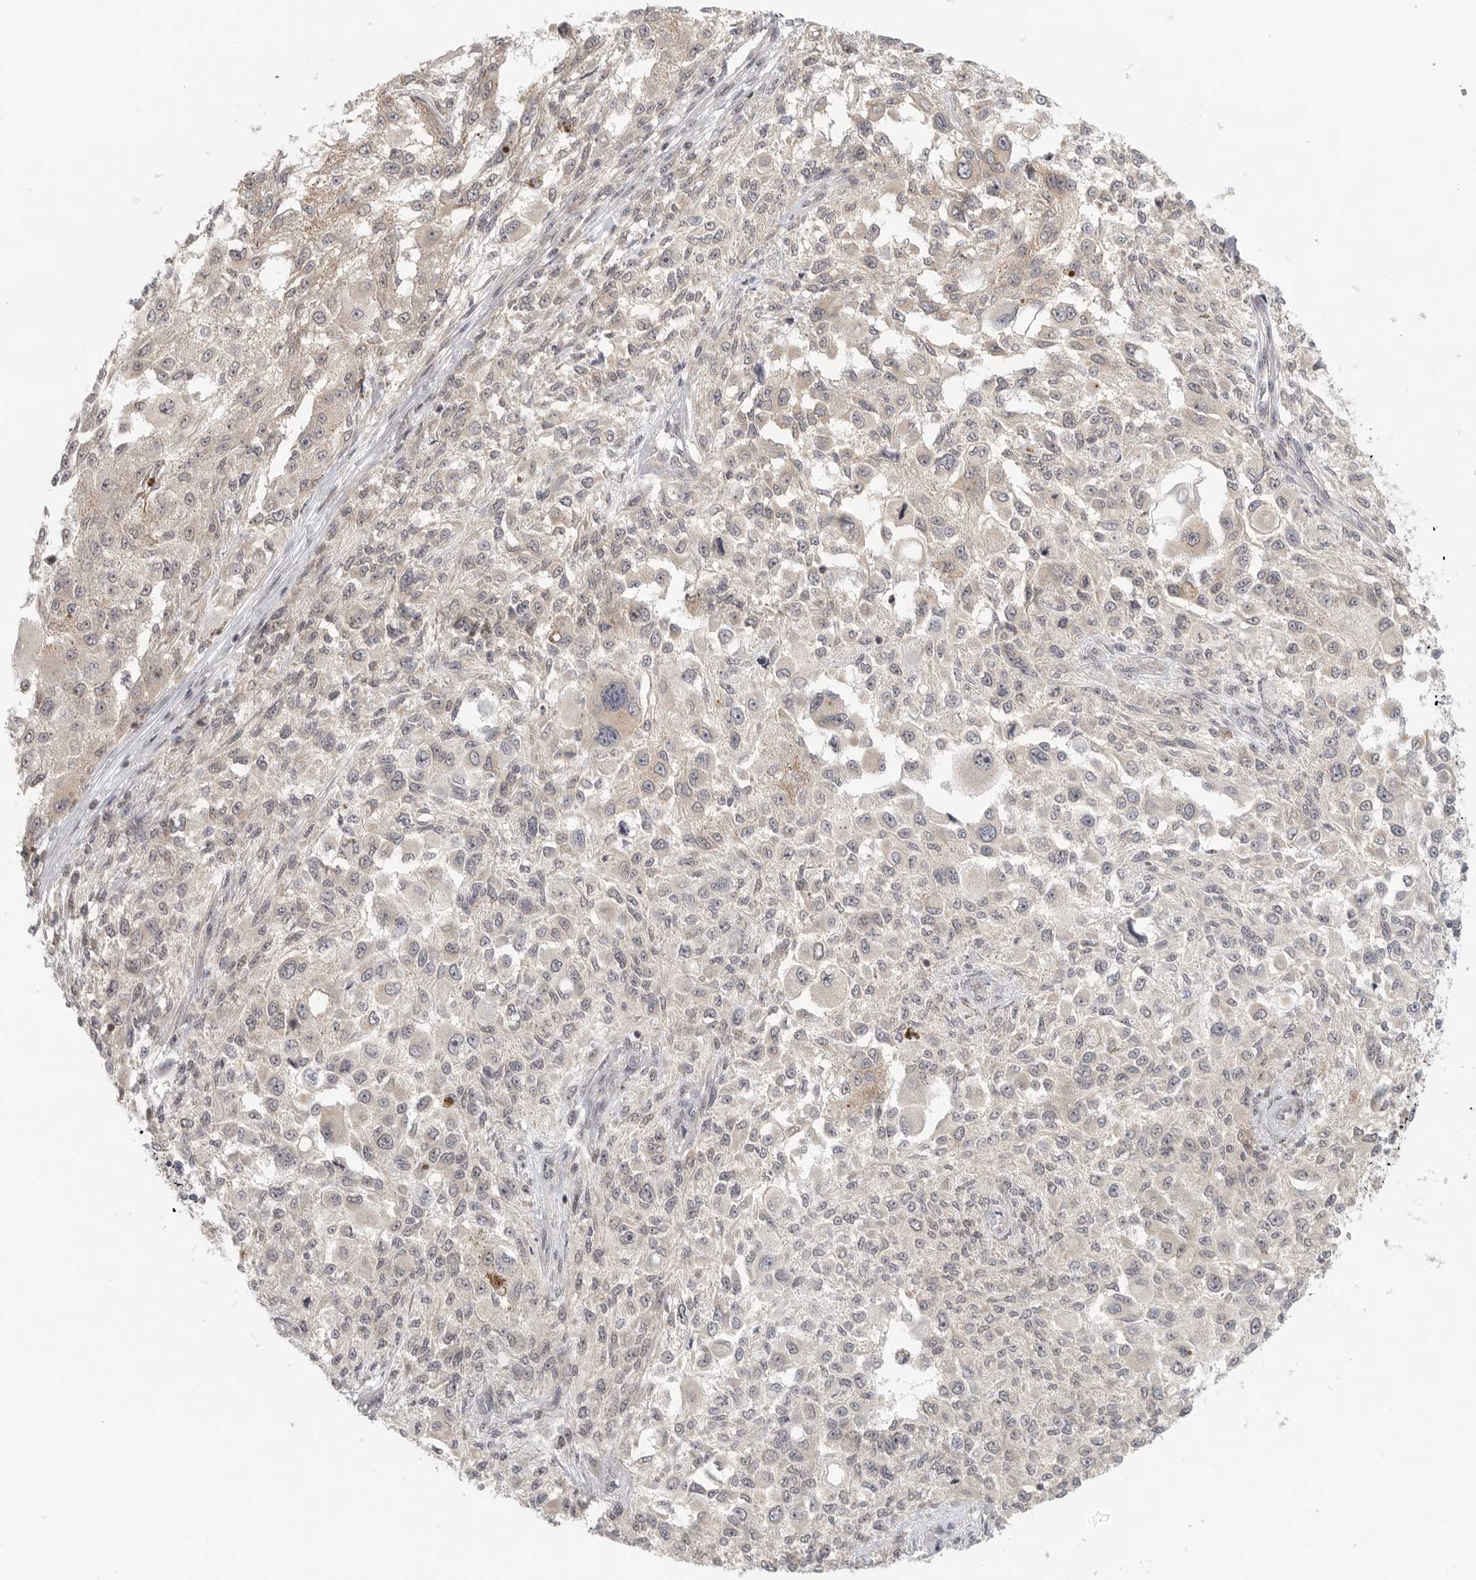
{"staining": {"intensity": "negative", "quantity": "none", "location": "none"}, "tissue": "melanoma", "cell_type": "Tumor cells", "image_type": "cancer", "snomed": [{"axis": "morphology", "description": "Necrosis, NOS"}, {"axis": "morphology", "description": "Malignant melanoma, NOS"}, {"axis": "topography", "description": "Skin"}], "caption": "Immunohistochemical staining of human melanoma exhibits no significant staining in tumor cells.", "gene": "HDAC6", "patient": {"sex": "female", "age": 87}}